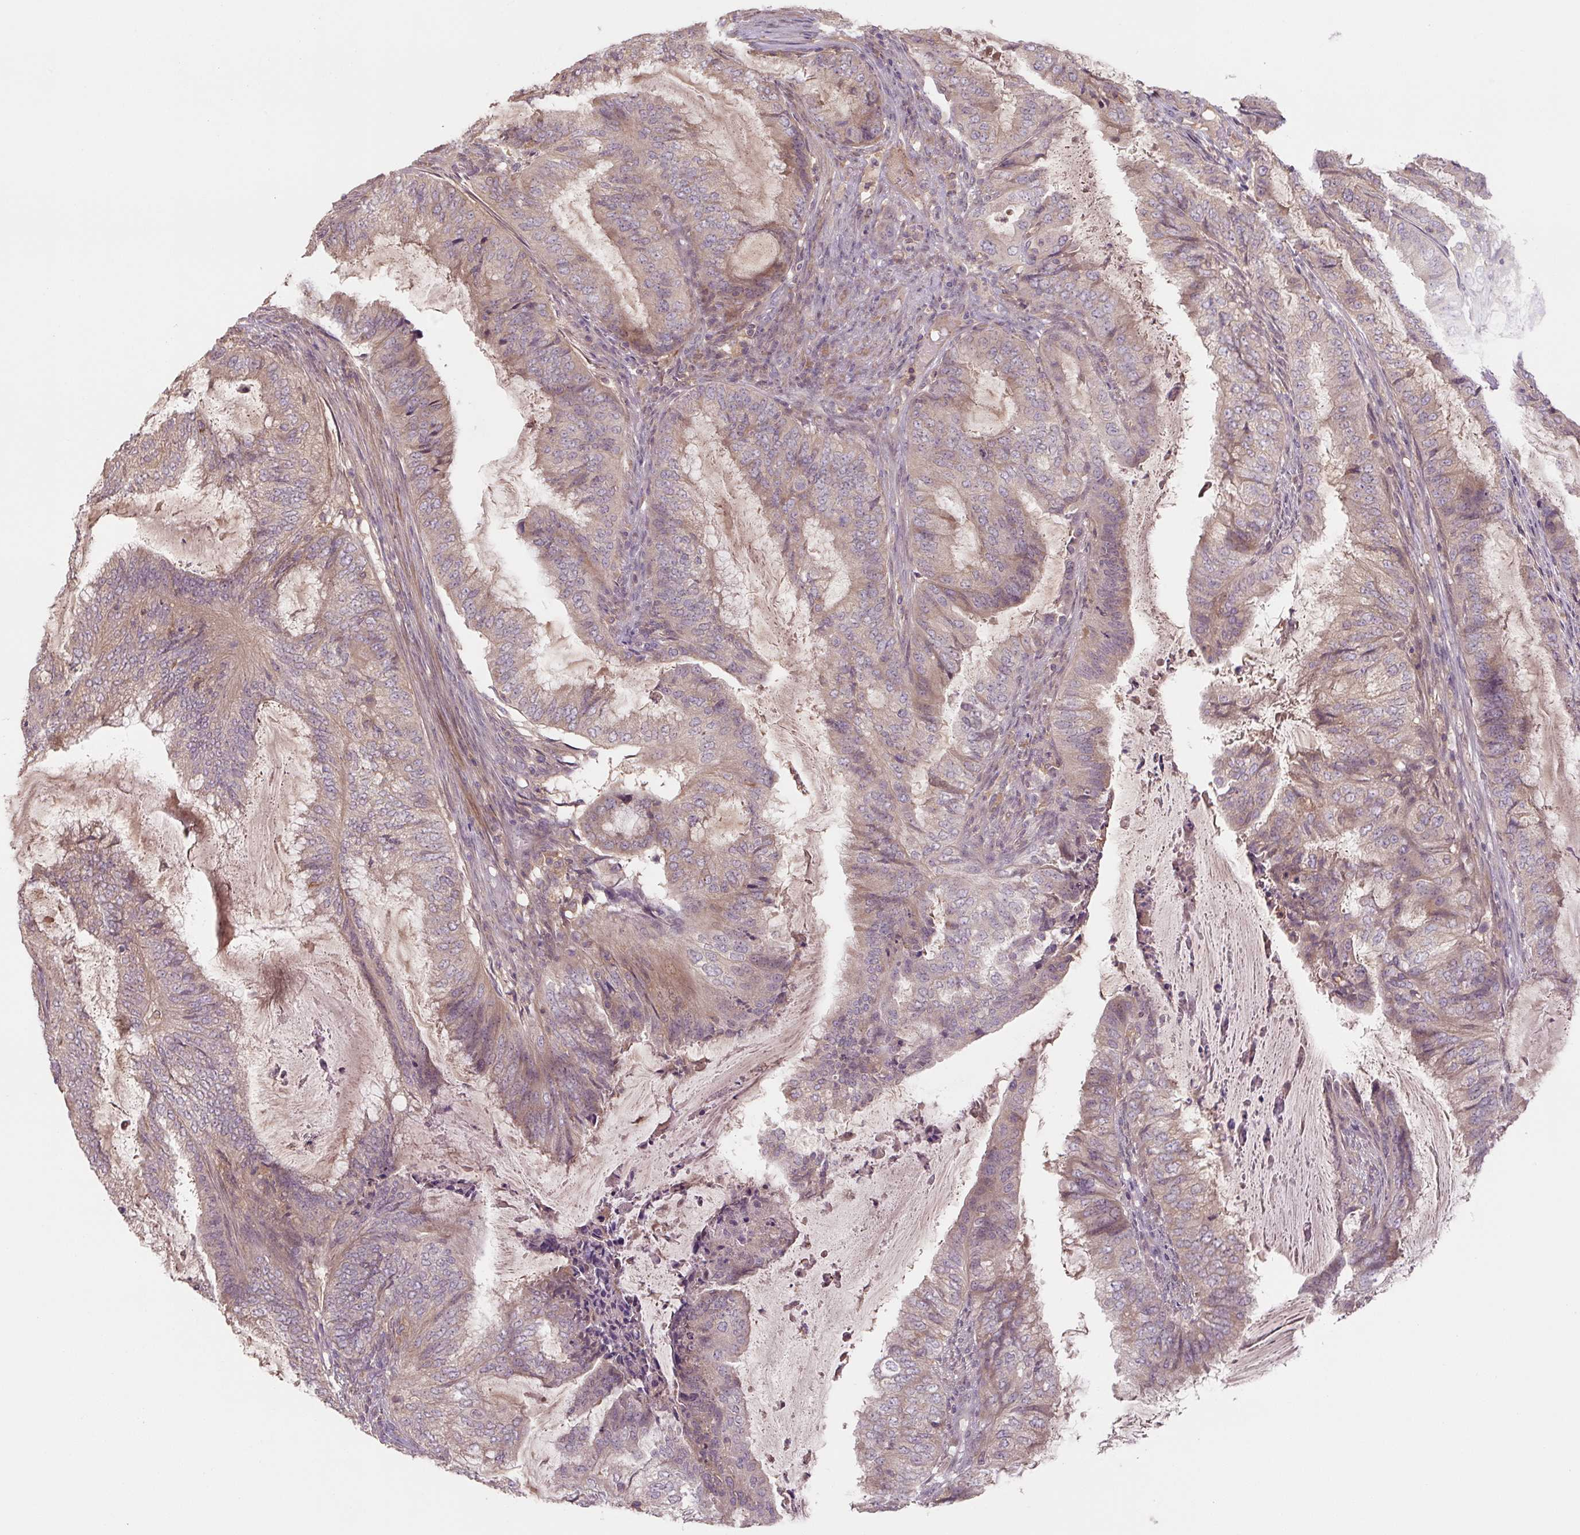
{"staining": {"intensity": "weak", "quantity": "25%-75%", "location": "cytoplasmic/membranous"}, "tissue": "endometrial cancer", "cell_type": "Tumor cells", "image_type": "cancer", "snomed": [{"axis": "morphology", "description": "Adenocarcinoma, NOS"}, {"axis": "topography", "description": "Endometrium"}], "caption": "Endometrial adenocarcinoma tissue demonstrates weak cytoplasmic/membranous positivity in approximately 25%-75% of tumor cells", "gene": "C2orf73", "patient": {"sex": "female", "age": 51}}